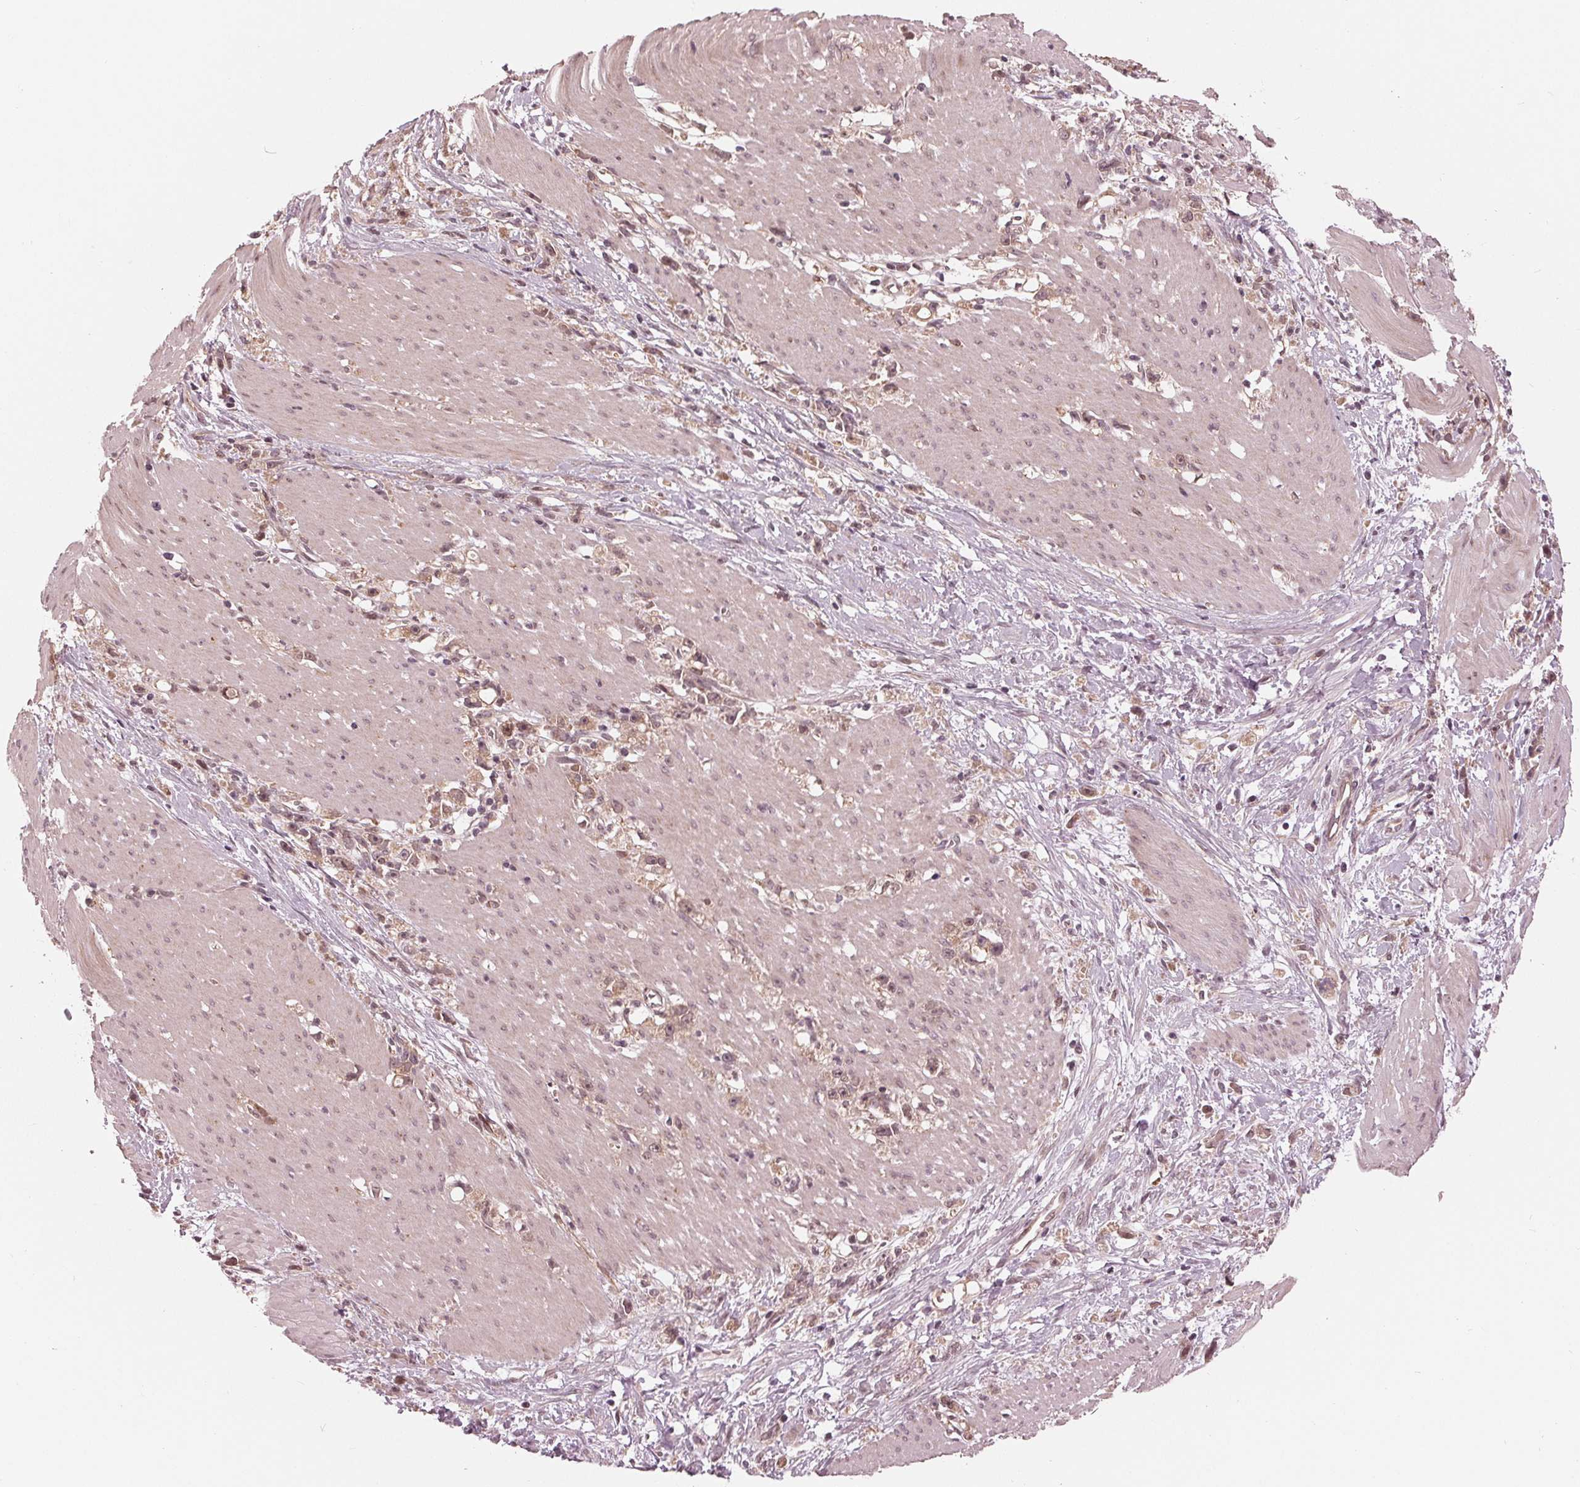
{"staining": {"intensity": "weak", "quantity": ">75%", "location": "cytoplasmic/membranous,nuclear"}, "tissue": "stomach cancer", "cell_type": "Tumor cells", "image_type": "cancer", "snomed": [{"axis": "morphology", "description": "Adenocarcinoma, NOS"}, {"axis": "topography", "description": "Stomach"}], "caption": "This histopathology image exhibits stomach cancer (adenocarcinoma) stained with immunohistochemistry to label a protein in brown. The cytoplasmic/membranous and nuclear of tumor cells show weak positivity for the protein. Nuclei are counter-stained blue.", "gene": "ZNF471", "patient": {"sex": "female", "age": 59}}